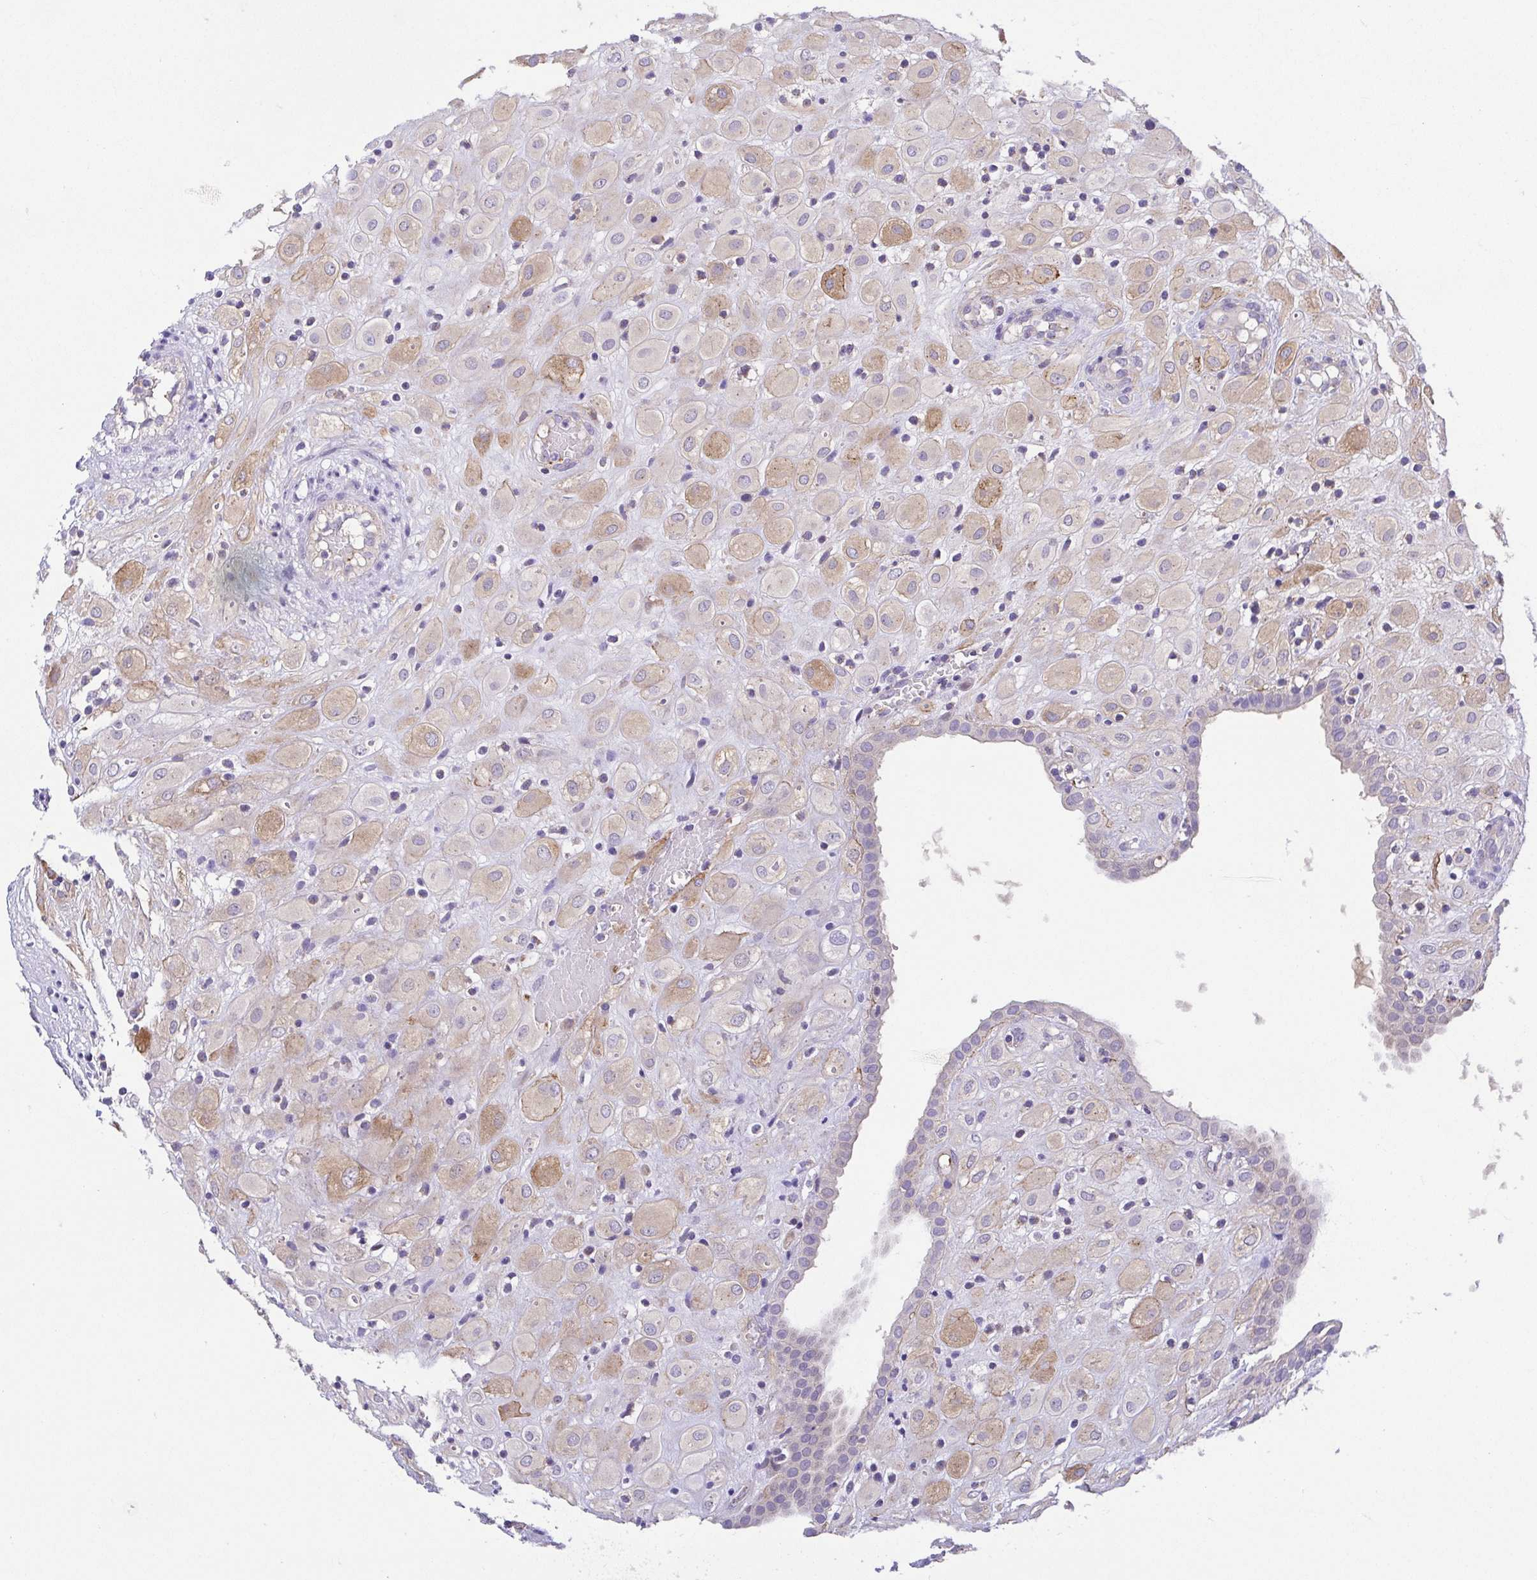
{"staining": {"intensity": "moderate", "quantity": "<25%", "location": "cytoplasmic/membranous"}, "tissue": "placenta", "cell_type": "Decidual cells", "image_type": "normal", "snomed": [{"axis": "morphology", "description": "Normal tissue, NOS"}, {"axis": "topography", "description": "Placenta"}], "caption": "DAB (3,3'-diaminobenzidine) immunohistochemical staining of normal human placenta reveals moderate cytoplasmic/membranous protein positivity in approximately <25% of decidual cells. (Brightfield microscopy of DAB IHC at high magnification).", "gene": "SLC13A1", "patient": {"sex": "female", "age": 24}}